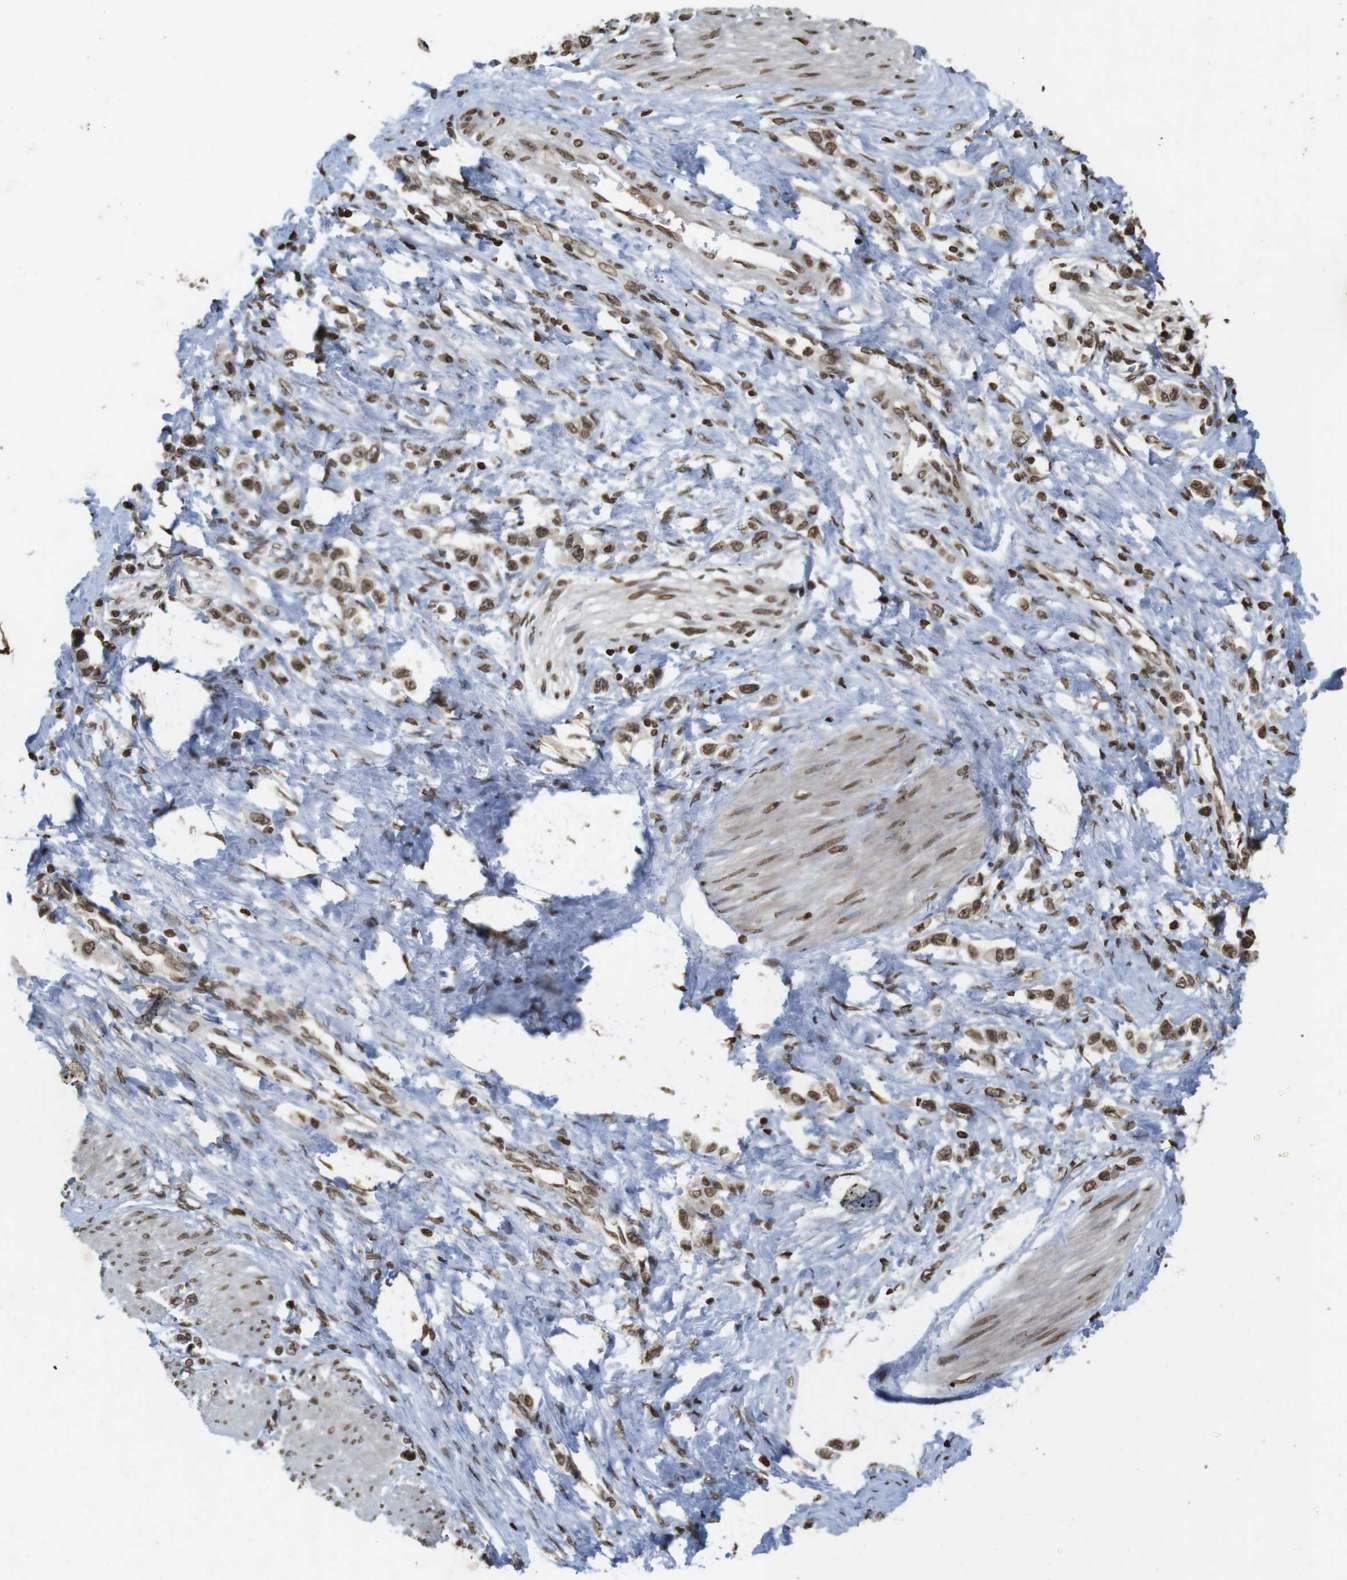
{"staining": {"intensity": "moderate", "quantity": ">75%", "location": "nuclear"}, "tissue": "stomach cancer", "cell_type": "Tumor cells", "image_type": "cancer", "snomed": [{"axis": "morphology", "description": "Adenocarcinoma, NOS"}, {"axis": "topography", "description": "Stomach"}], "caption": "Immunohistochemical staining of stomach cancer (adenocarcinoma) demonstrates moderate nuclear protein expression in about >75% of tumor cells.", "gene": "FOXA3", "patient": {"sex": "female", "age": 65}}